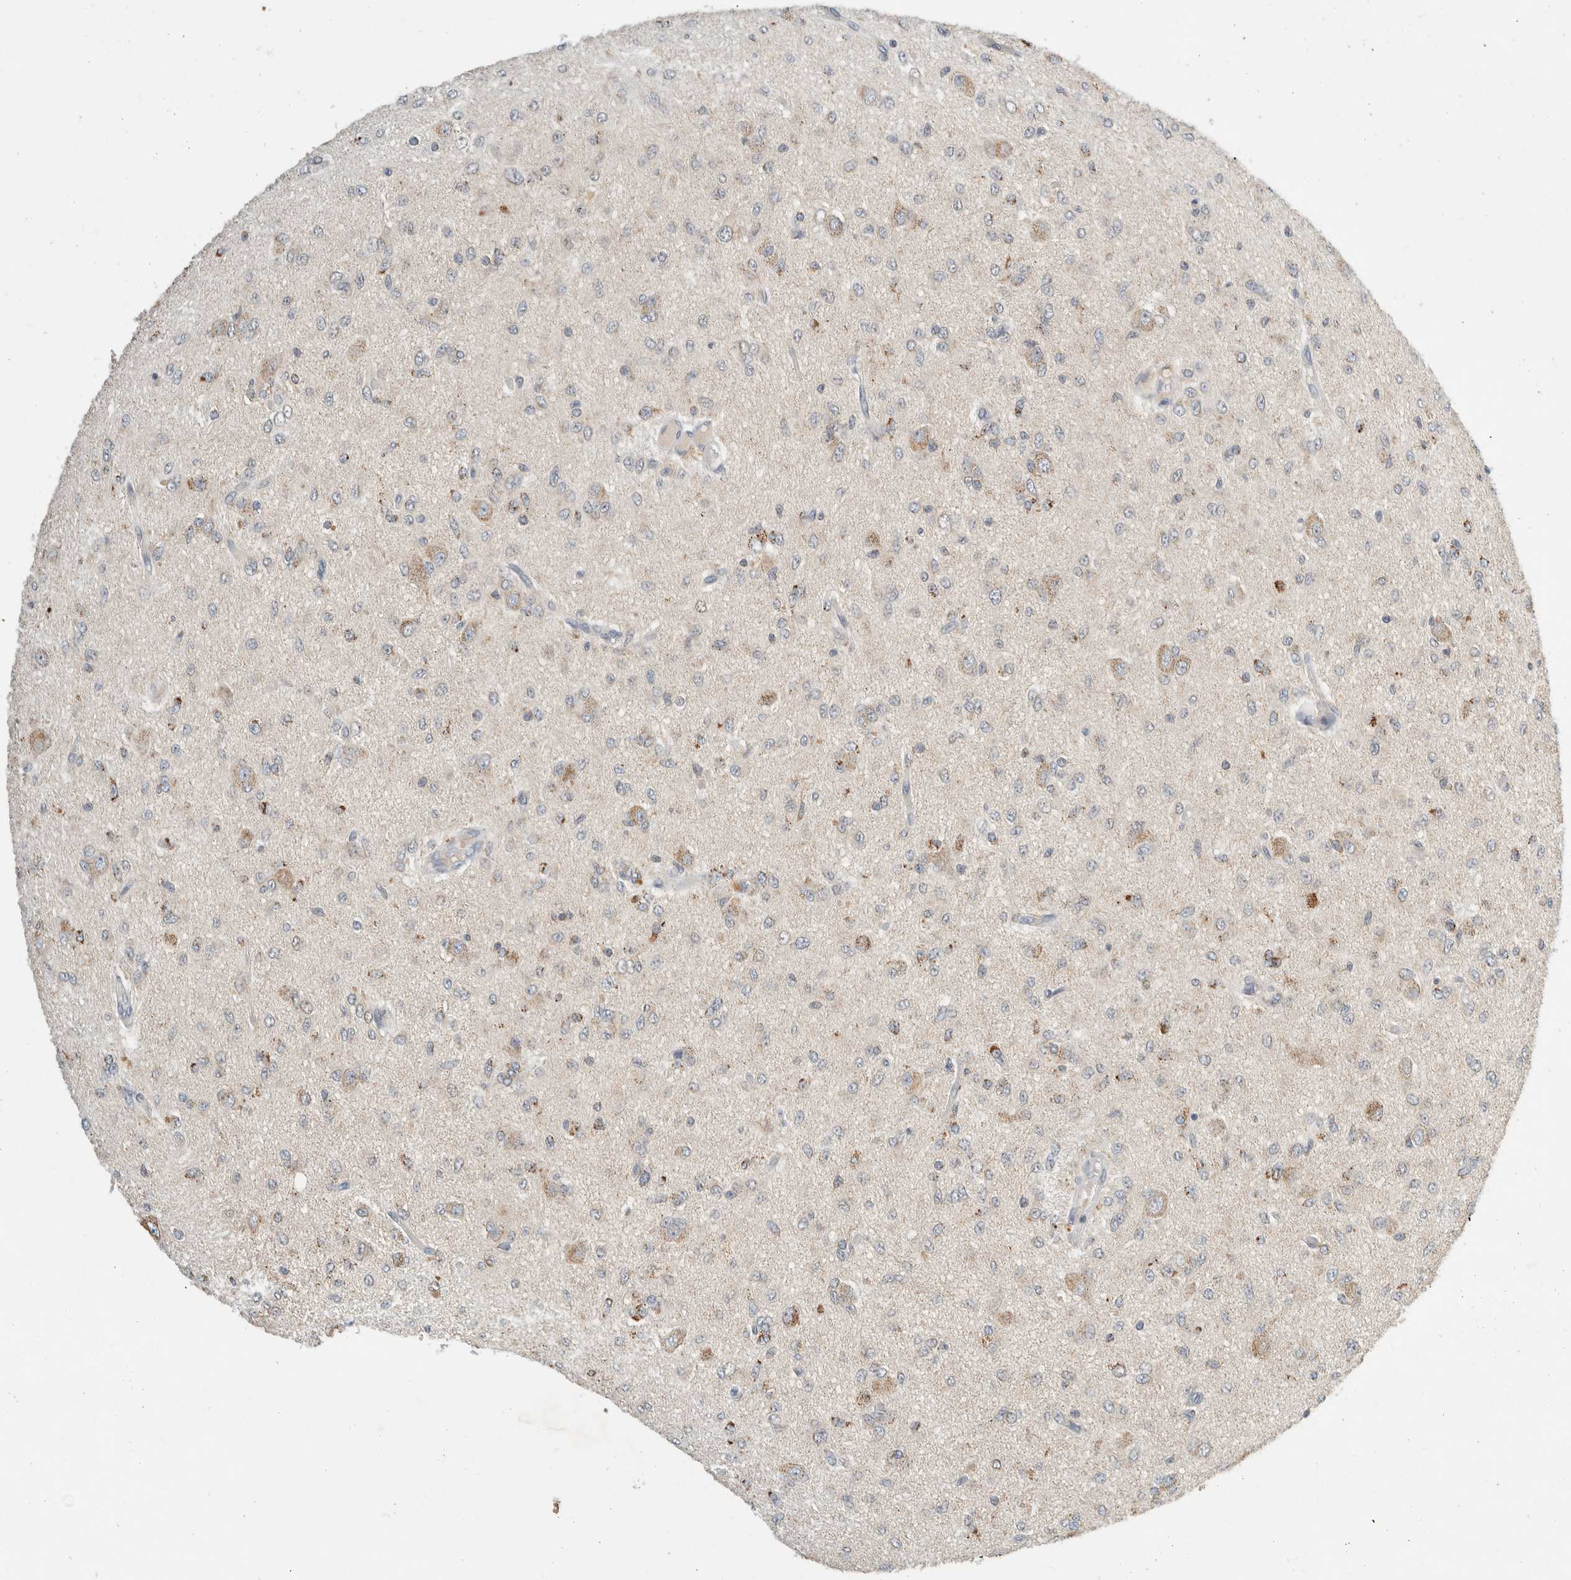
{"staining": {"intensity": "negative", "quantity": "none", "location": "none"}, "tissue": "glioma", "cell_type": "Tumor cells", "image_type": "cancer", "snomed": [{"axis": "morphology", "description": "Glioma, malignant, High grade"}, {"axis": "topography", "description": "Brain"}], "caption": "Immunohistochemistry of glioma exhibits no positivity in tumor cells.", "gene": "AMPD1", "patient": {"sex": "female", "age": 59}}